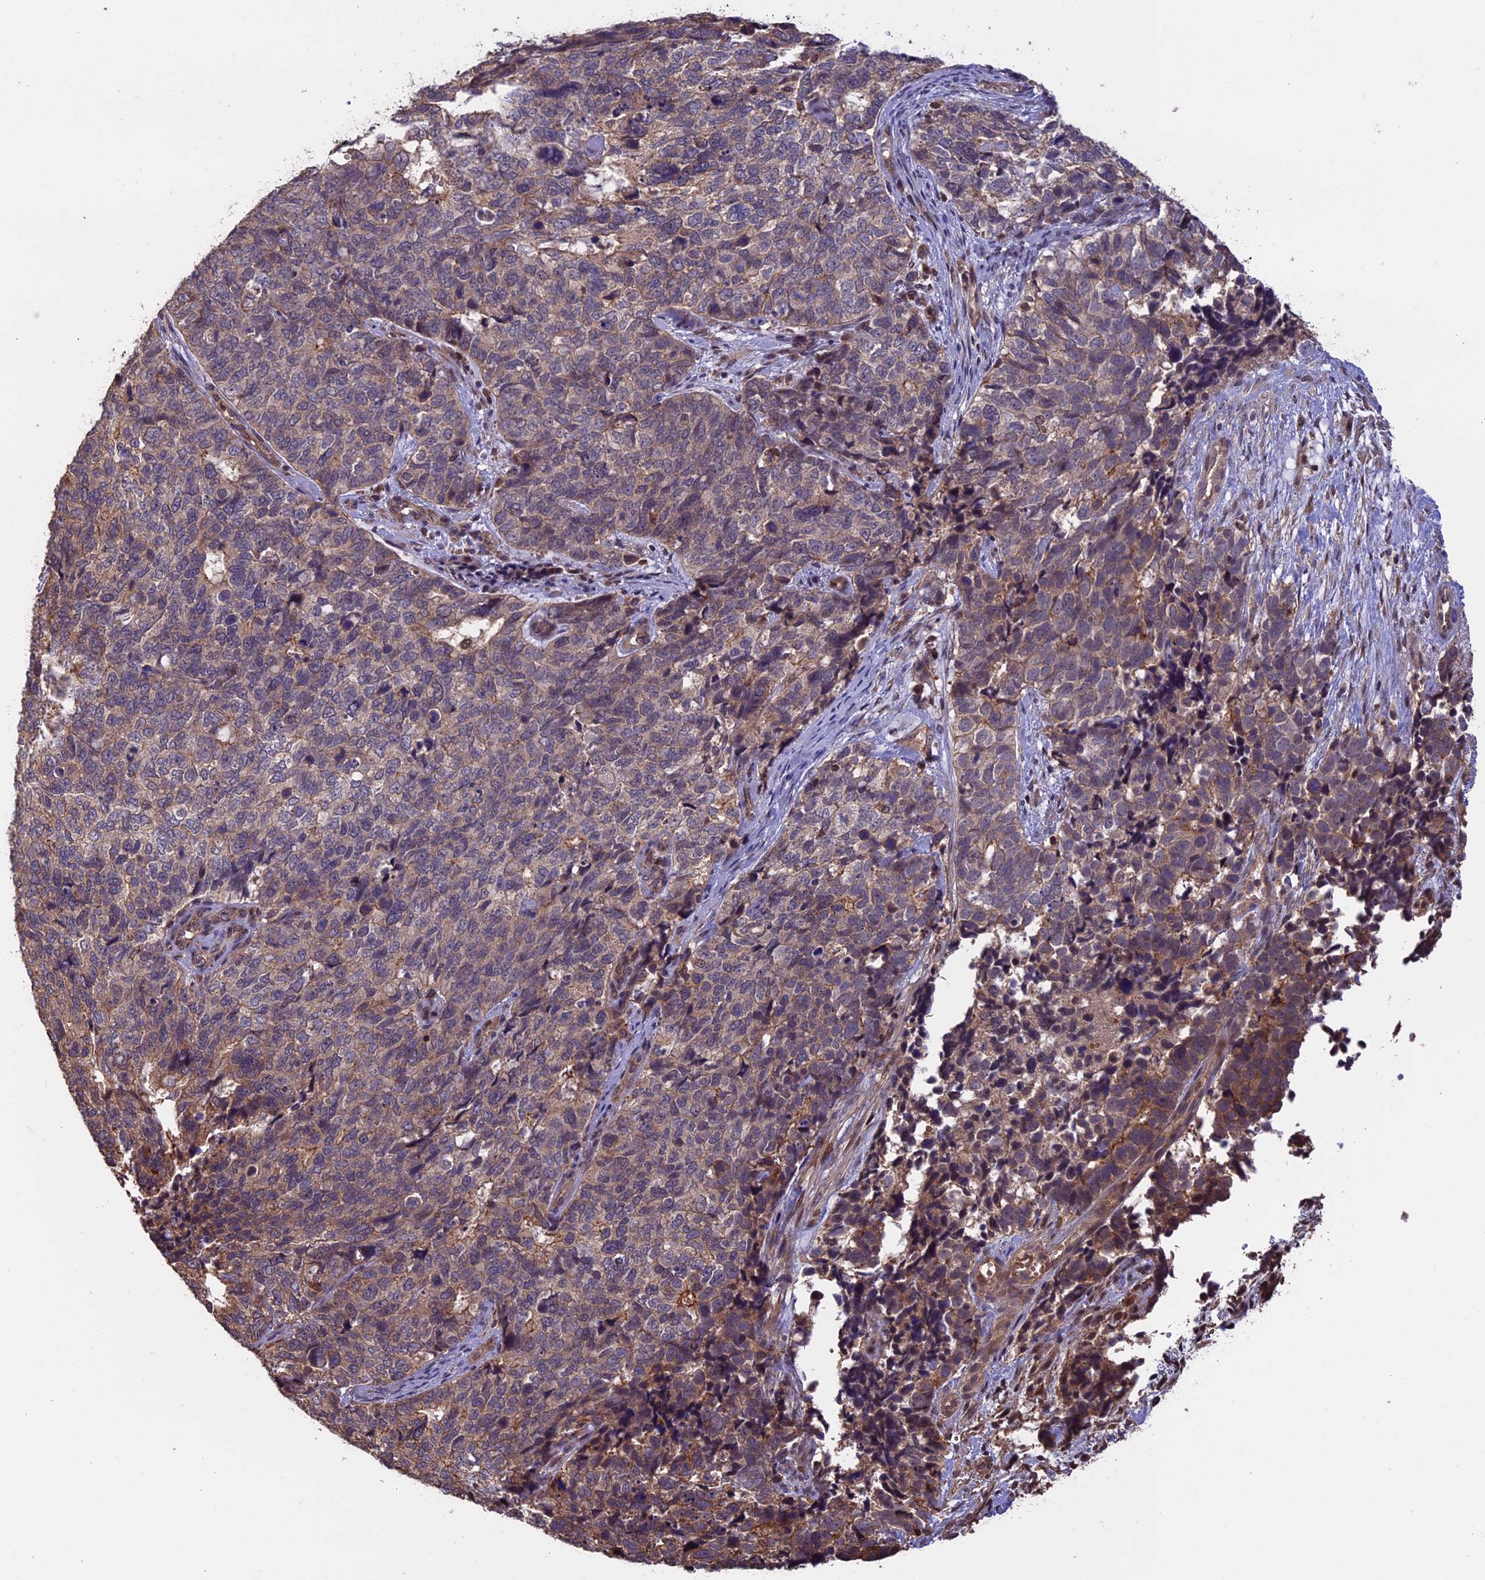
{"staining": {"intensity": "weak", "quantity": "25%-75%", "location": "cytoplasmic/membranous"}, "tissue": "cervical cancer", "cell_type": "Tumor cells", "image_type": "cancer", "snomed": [{"axis": "morphology", "description": "Squamous cell carcinoma, NOS"}, {"axis": "topography", "description": "Cervix"}], "caption": "The image reveals immunohistochemical staining of squamous cell carcinoma (cervical). There is weak cytoplasmic/membranous positivity is identified in about 25%-75% of tumor cells.", "gene": "PKD2L2", "patient": {"sex": "female", "age": 63}}